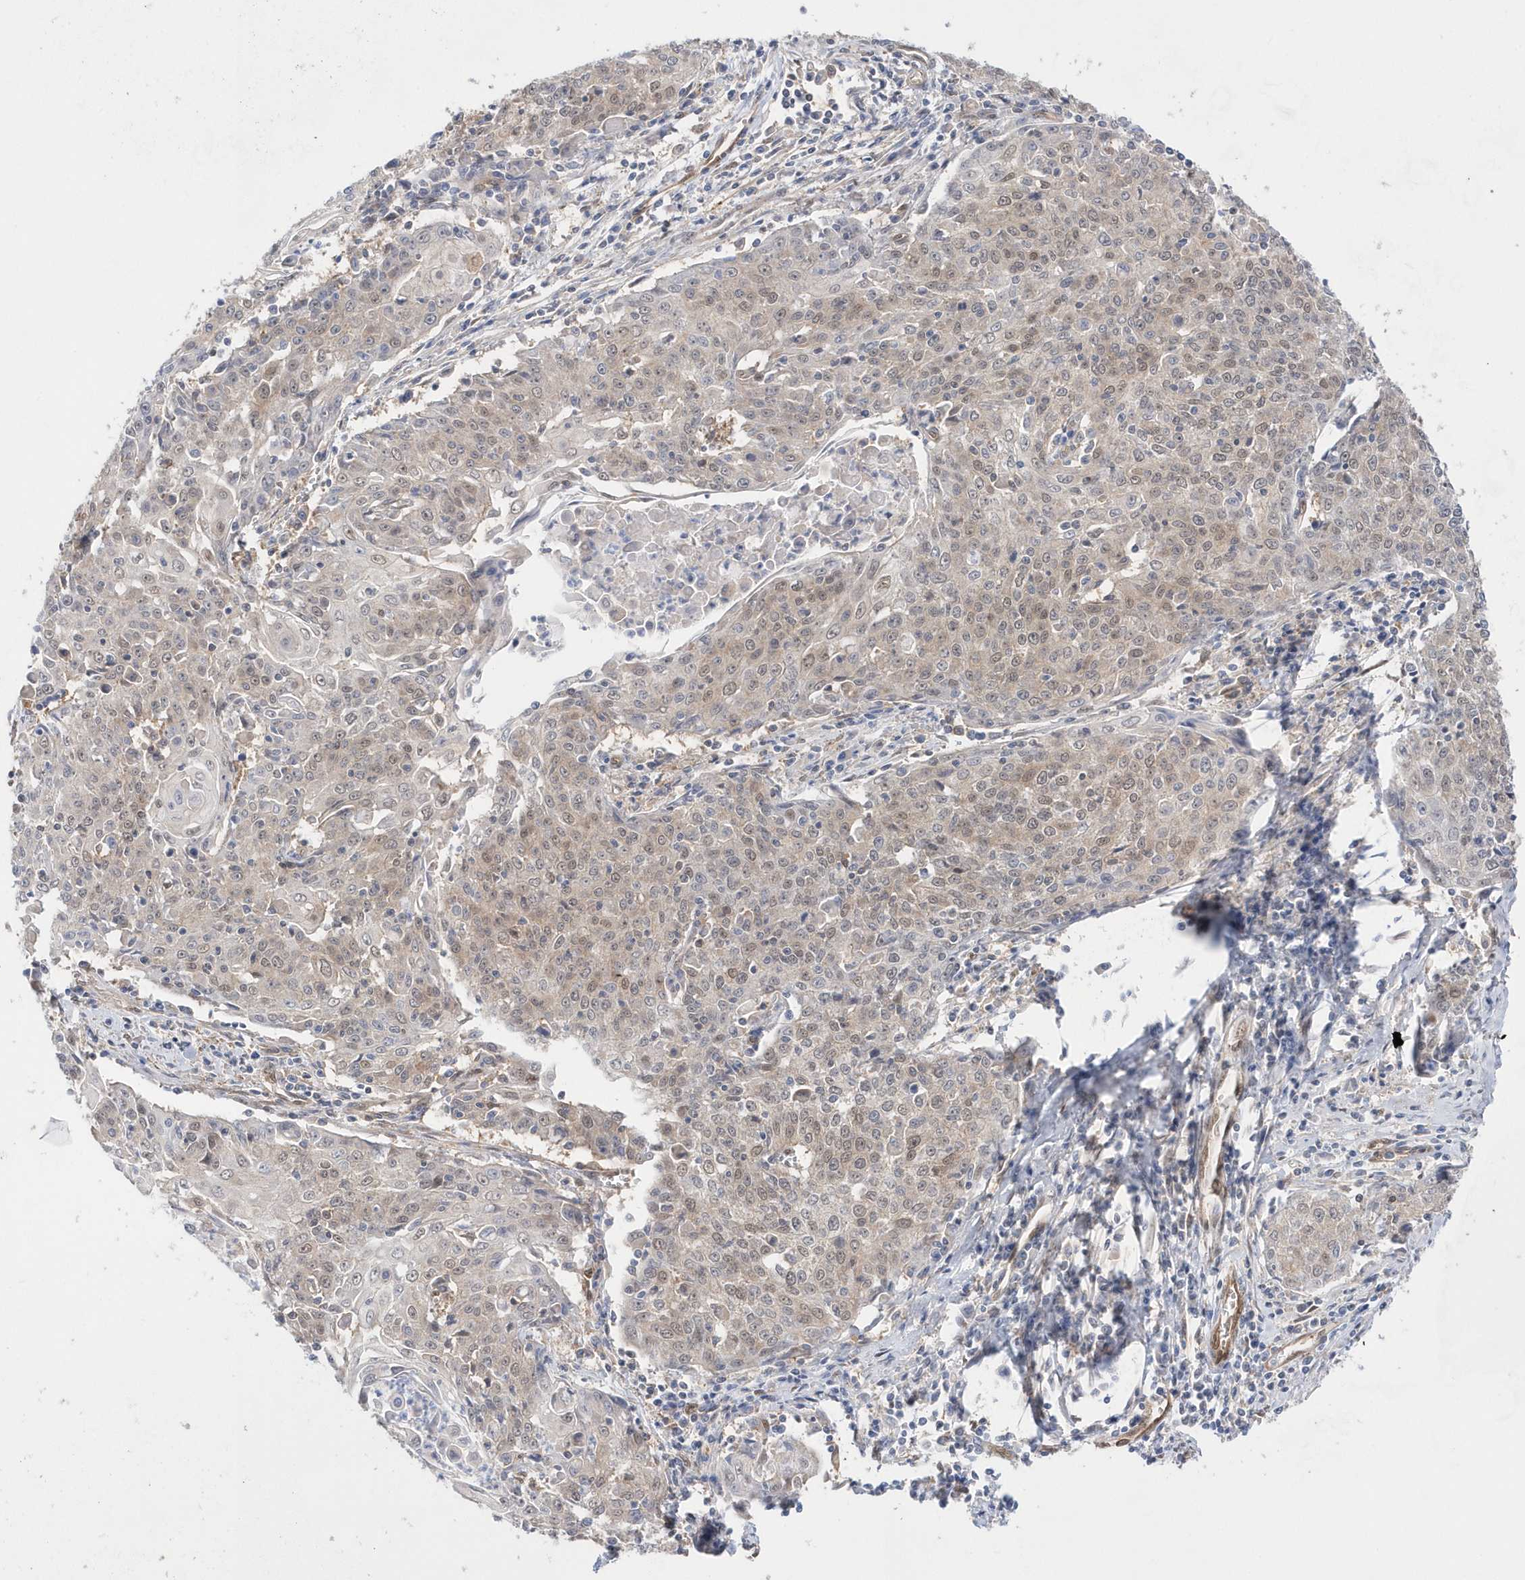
{"staining": {"intensity": "weak", "quantity": "25%-75%", "location": "cytoplasmic/membranous,nuclear"}, "tissue": "cervical cancer", "cell_type": "Tumor cells", "image_type": "cancer", "snomed": [{"axis": "morphology", "description": "Squamous cell carcinoma, NOS"}, {"axis": "topography", "description": "Cervix"}], "caption": "Protein expression analysis of squamous cell carcinoma (cervical) shows weak cytoplasmic/membranous and nuclear expression in approximately 25%-75% of tumor cells.", "gene": "BDH2", "patient": {"sex": "female", "age": 48}}